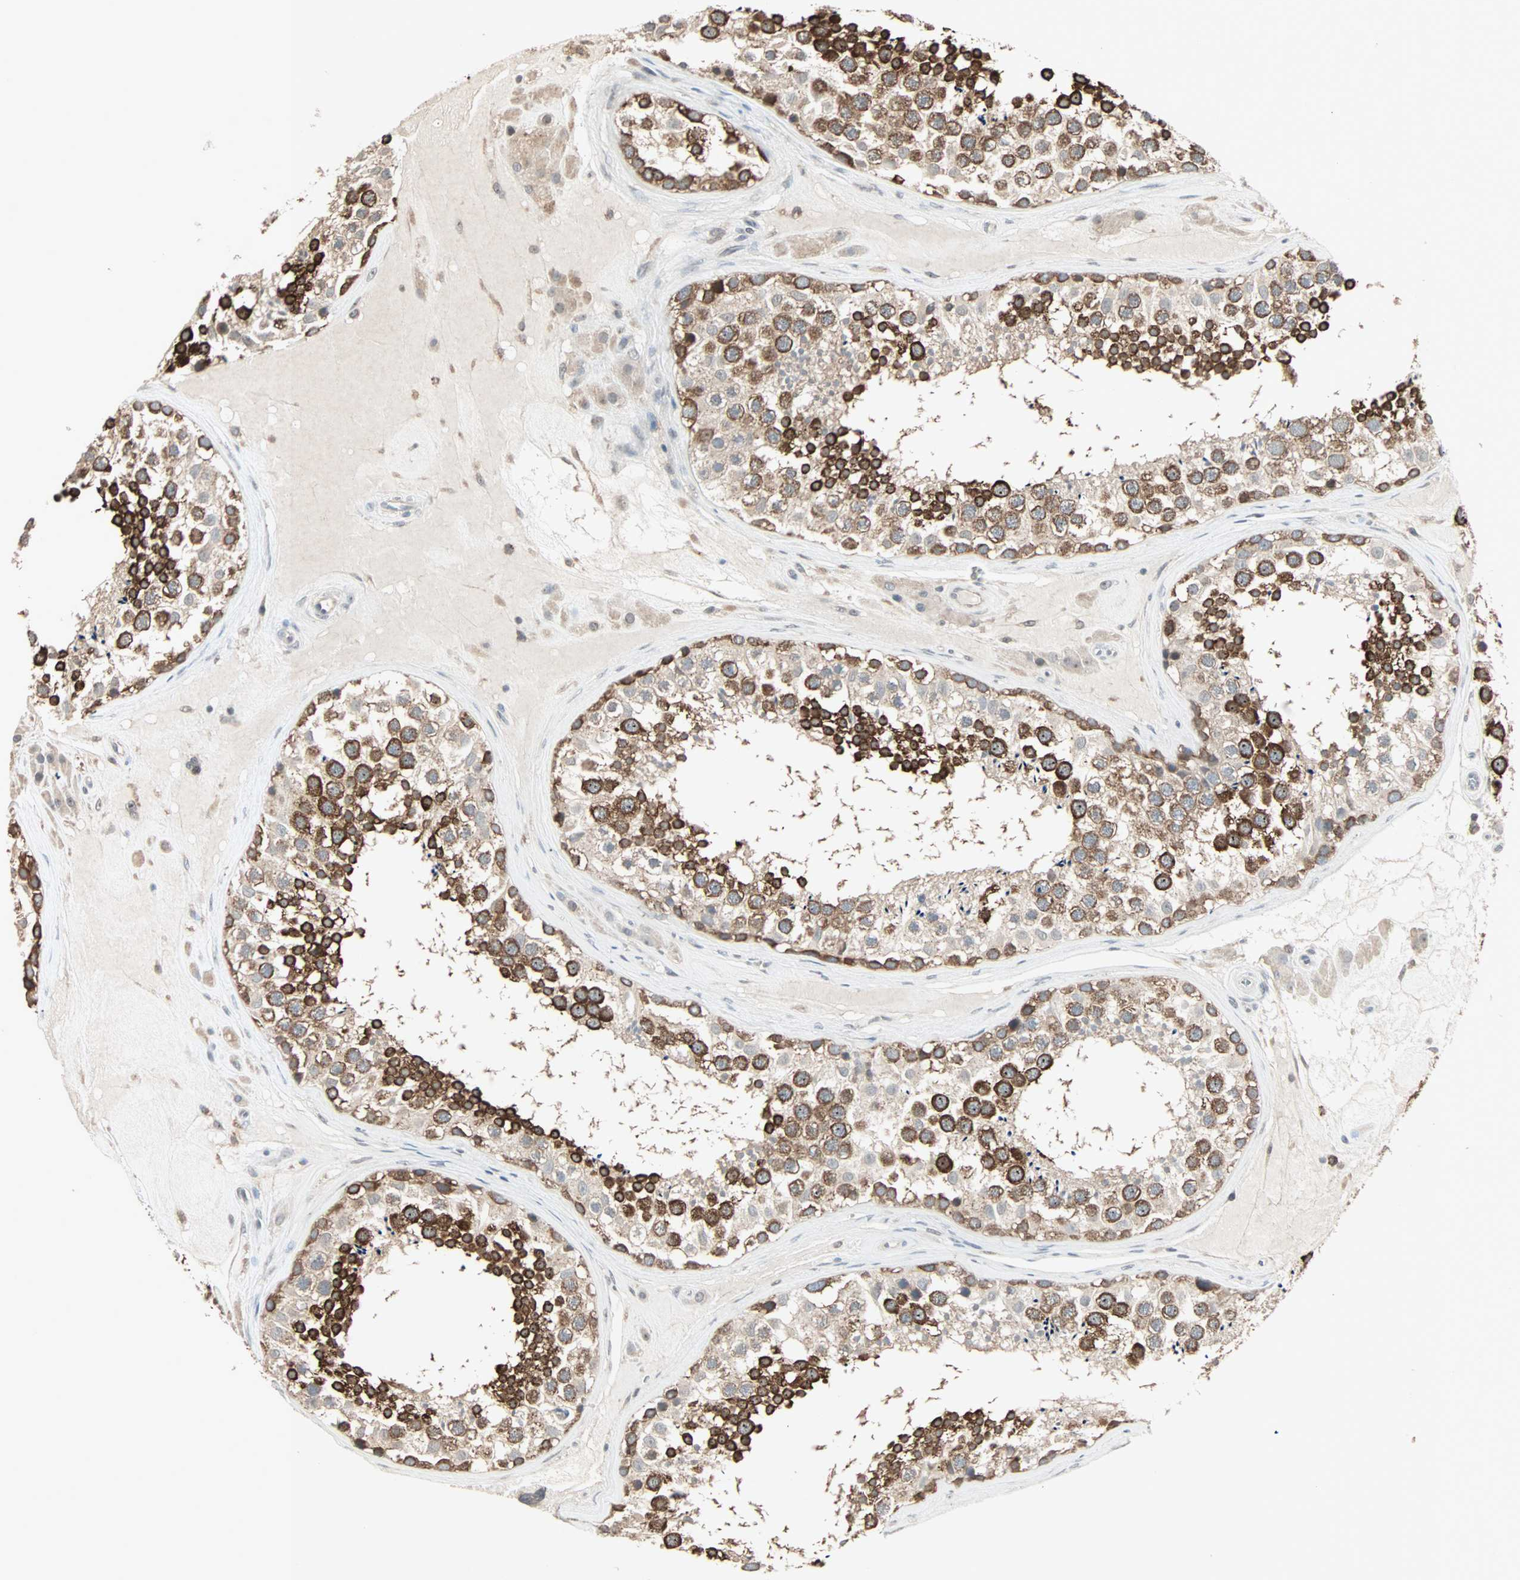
{"staining": {"intensity": "strong", "quantity": ">75%", "location": "cytoplasmic/membranous"}, "tissue": "testis", "cell_type": "Cells in seminiferous ducts", "image_type": "normal", "snomed": [{"axis": "morphology", "description": "Normal tissue, NOS"}, {"axis": "topography", "description": "Testis"}], "caption": "Protein staining of normal testis reveals strong cytoplasmic/membranous positivity in approximately >75% of cells in seminiferous ducts.", "gene": "KDM4A", "patient": {"sex": "male", "age": 46}}